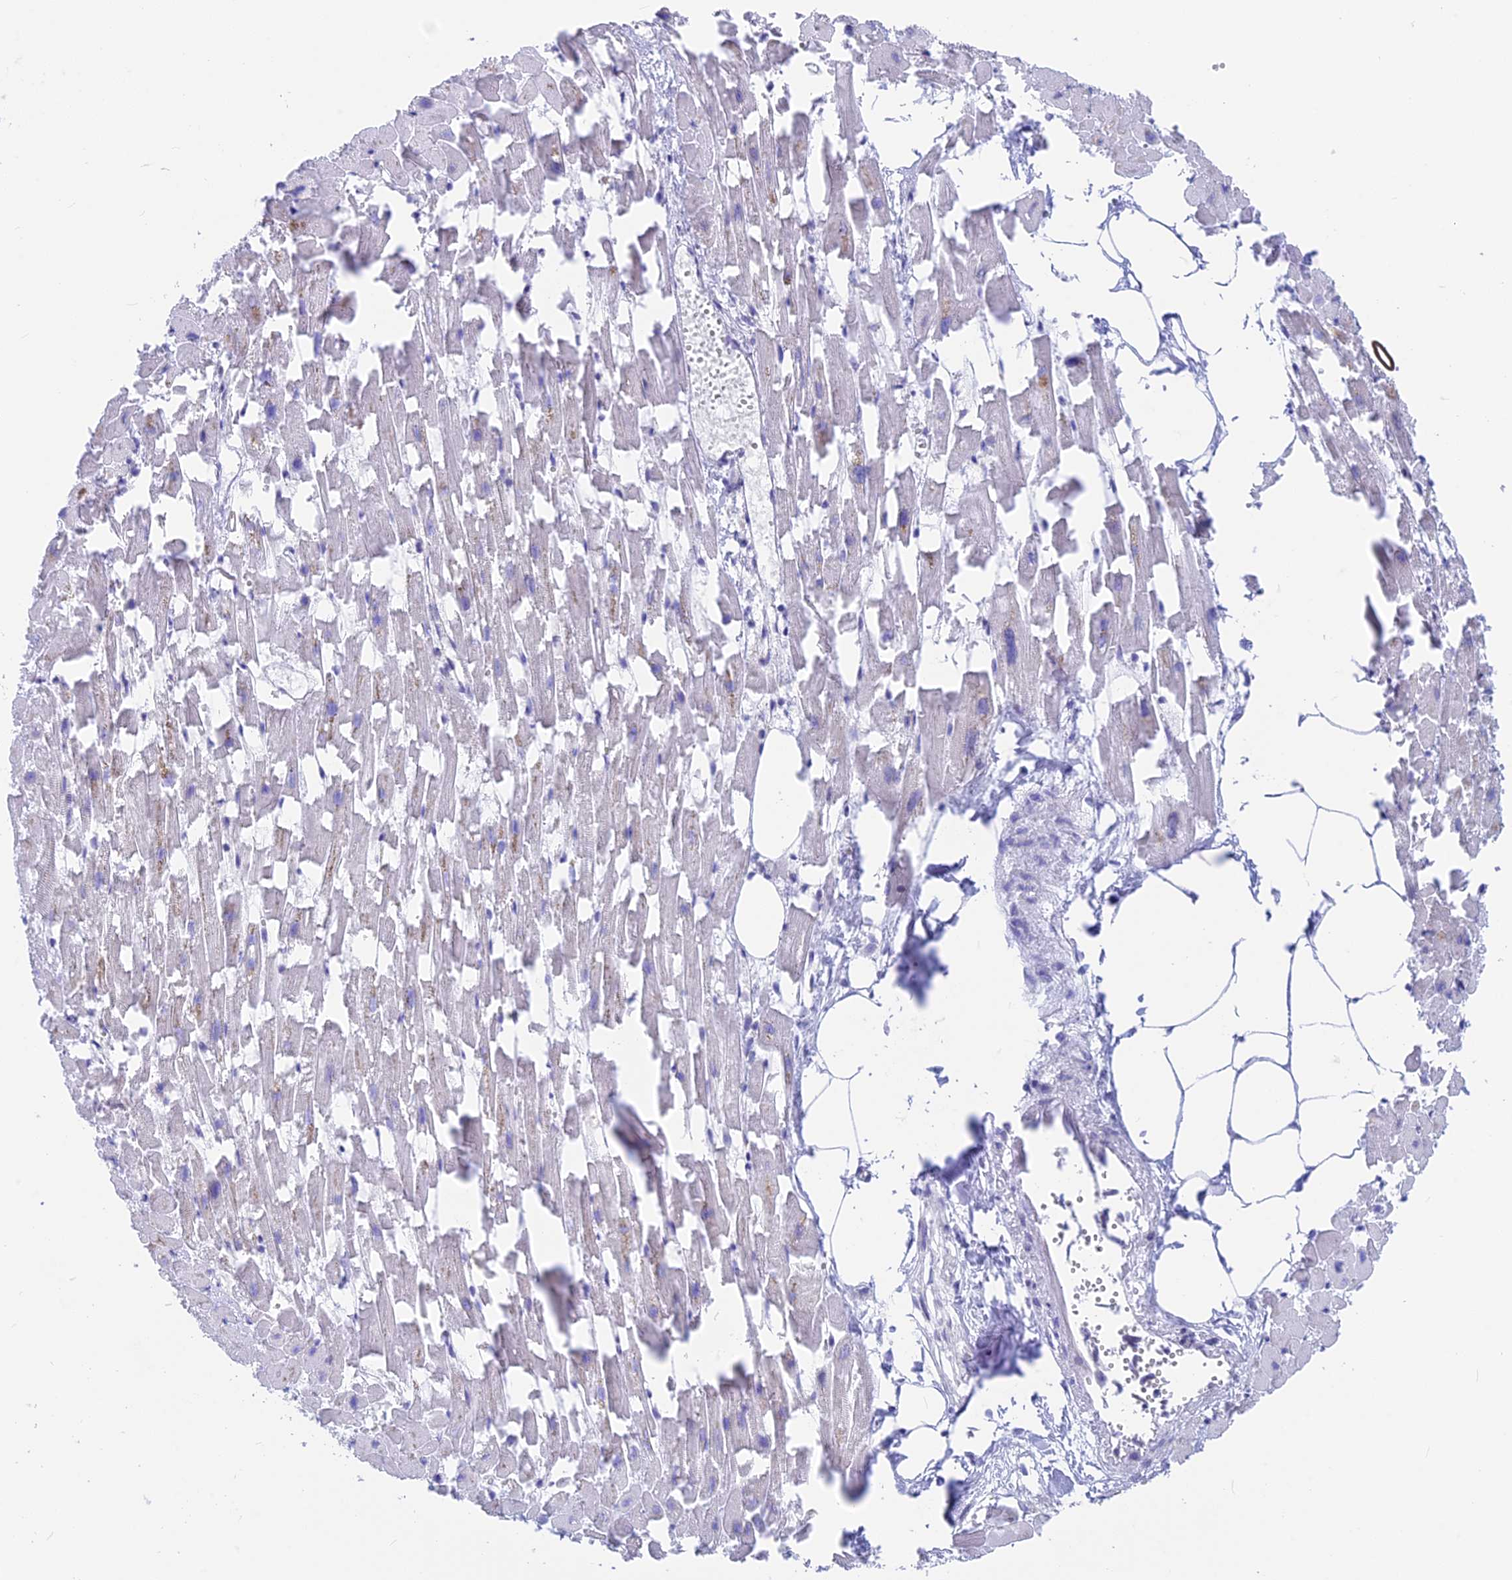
{"staining": {"intensity": "negative", "quantity": "none", "location": "none"}, "tissue": "heart muscle", "cell_type": "Cardiomyocytes", "image_type": "normal", "snomed": [{"axis": "morphology", "description": "Normal tissue, NOS"}, {"axis": "topography", "description": "Heart"}], "caption": "The immunohistochemistry (IHC) histopathology image has no significant positivity in cardiomyocytes of heart muscle.", "gene": "SRSF5", "patient": {"sex": "female", "age": 64}}